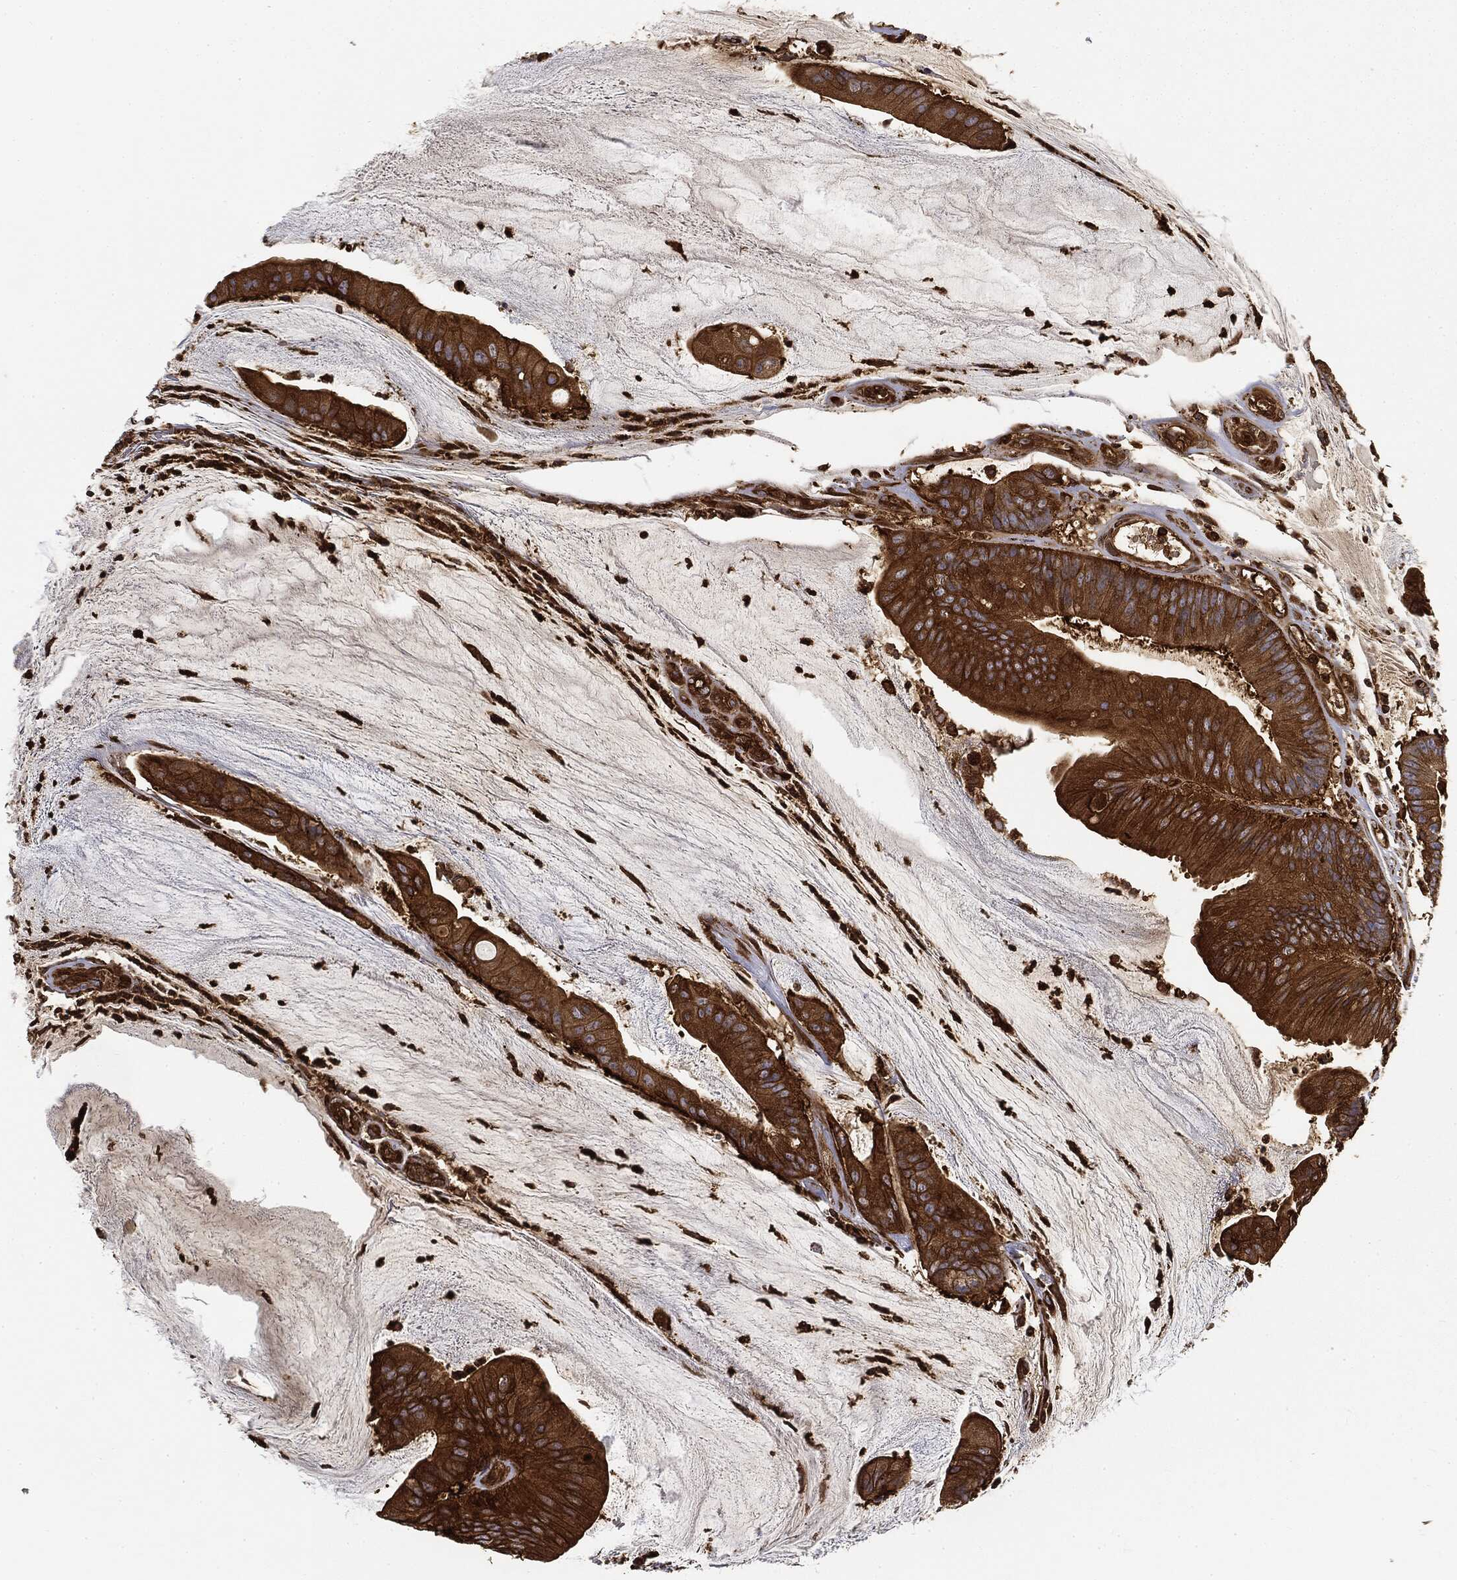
{"staining": {"intensity": "strong", "quantity": ">75%", "location": "cytoplasmic/membranous"}, "tissue": "colorectal cancer", "cell_type": "Tumor cells", "image_type": "cancer", "snomed": [{"axis": "morphology", "description": "Adenocarcinoma, NOS"}, {"axis": "topography", "description": "Colon"}], "caption": "Immunohistochemical staining of adenocarcinoma (colorectal) displays strong cytoplasmic/membranous protein expression in about >75% of tumor cells. Immunohistochemistry (ihc) stains the protein of interest in brown and the nuclei are stained blue.", "gene": "WDR1", "patient": {"sex": "female", "age": 69}}